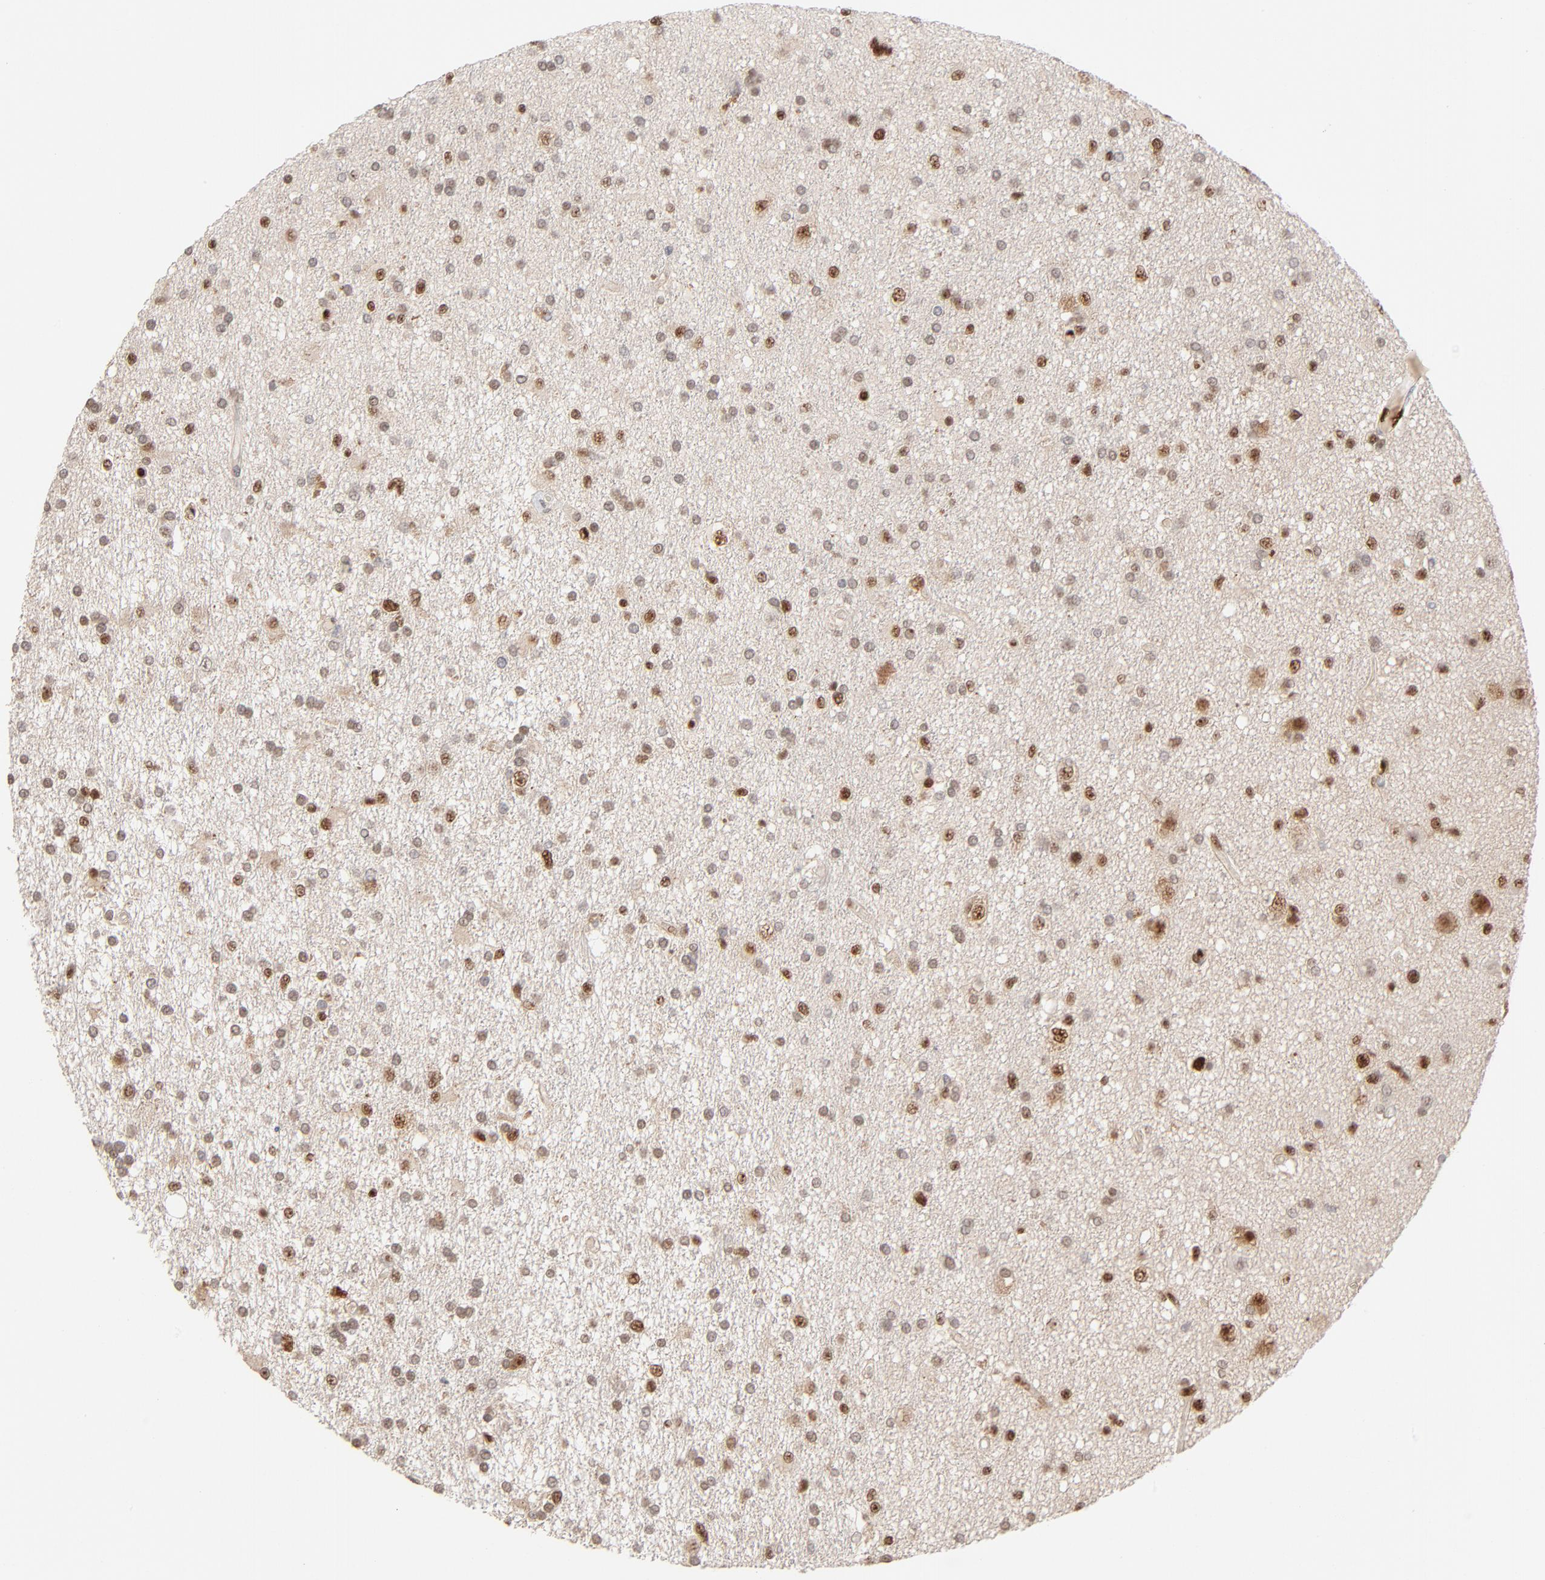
{"staining": {"intensity": "moderate", "quantity": "25%-75%", "location": "nuclear"}, "tissue": "glioma", "cell_type": "Tumor cells", "image_type": "cancer", "snomed": [{"axis": "morphology", "description": "Glioma, malignant, High grade"}, {"axis": "topography", "description": "Brain"}], "caption": "Immunohistochemistry (IHC) (DAB) staining of human malignant glioma (high-grade) demonstrates moderate nuclear protein staining in approximately 25%-75% of tumor cells.", "gene": "NFIB", "patient": {"sex": "male", "age": 33}}